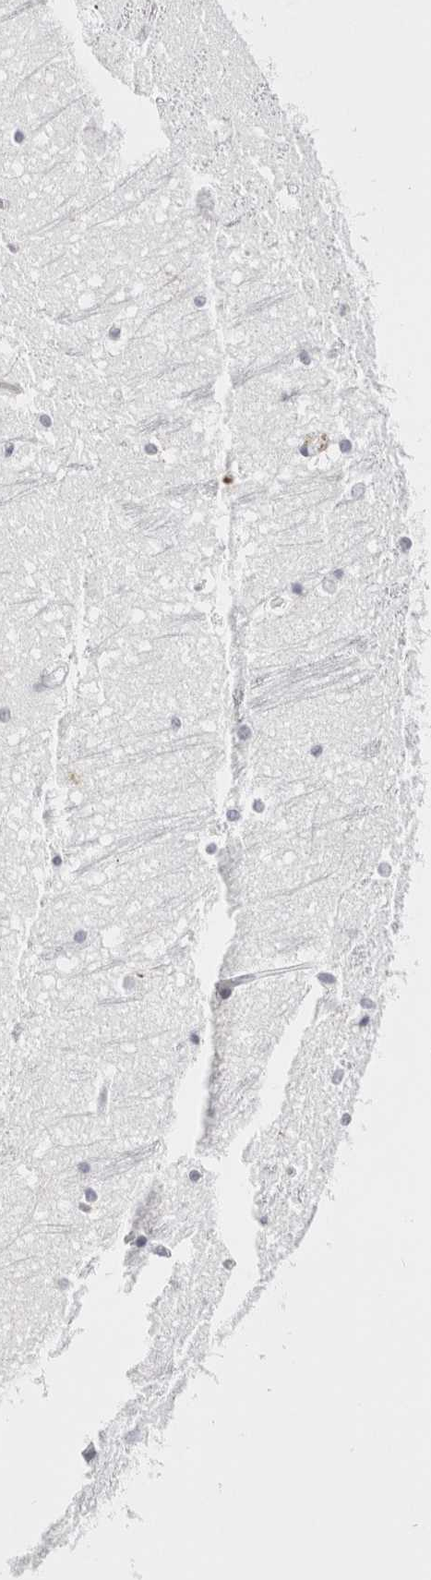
{"staining": {"intensity": "negative", "quantity": "none", "location": "none"}, "tissue": "hippocampus", "cell_type": "Glial cells", "image_type": "normal", "snomed": [{"axis": "morphology", "description": "Normal tissue, NOS"}, {"axis": "topography", "description": "Hippocampus"}], "caption": "This is an immunohistochemistry (IHC) histopathology image of normal hippocampus. There is no positivity in glial cells.", "gene": "GARIN1A", "patient": {"sex": "male", "age": 45}}